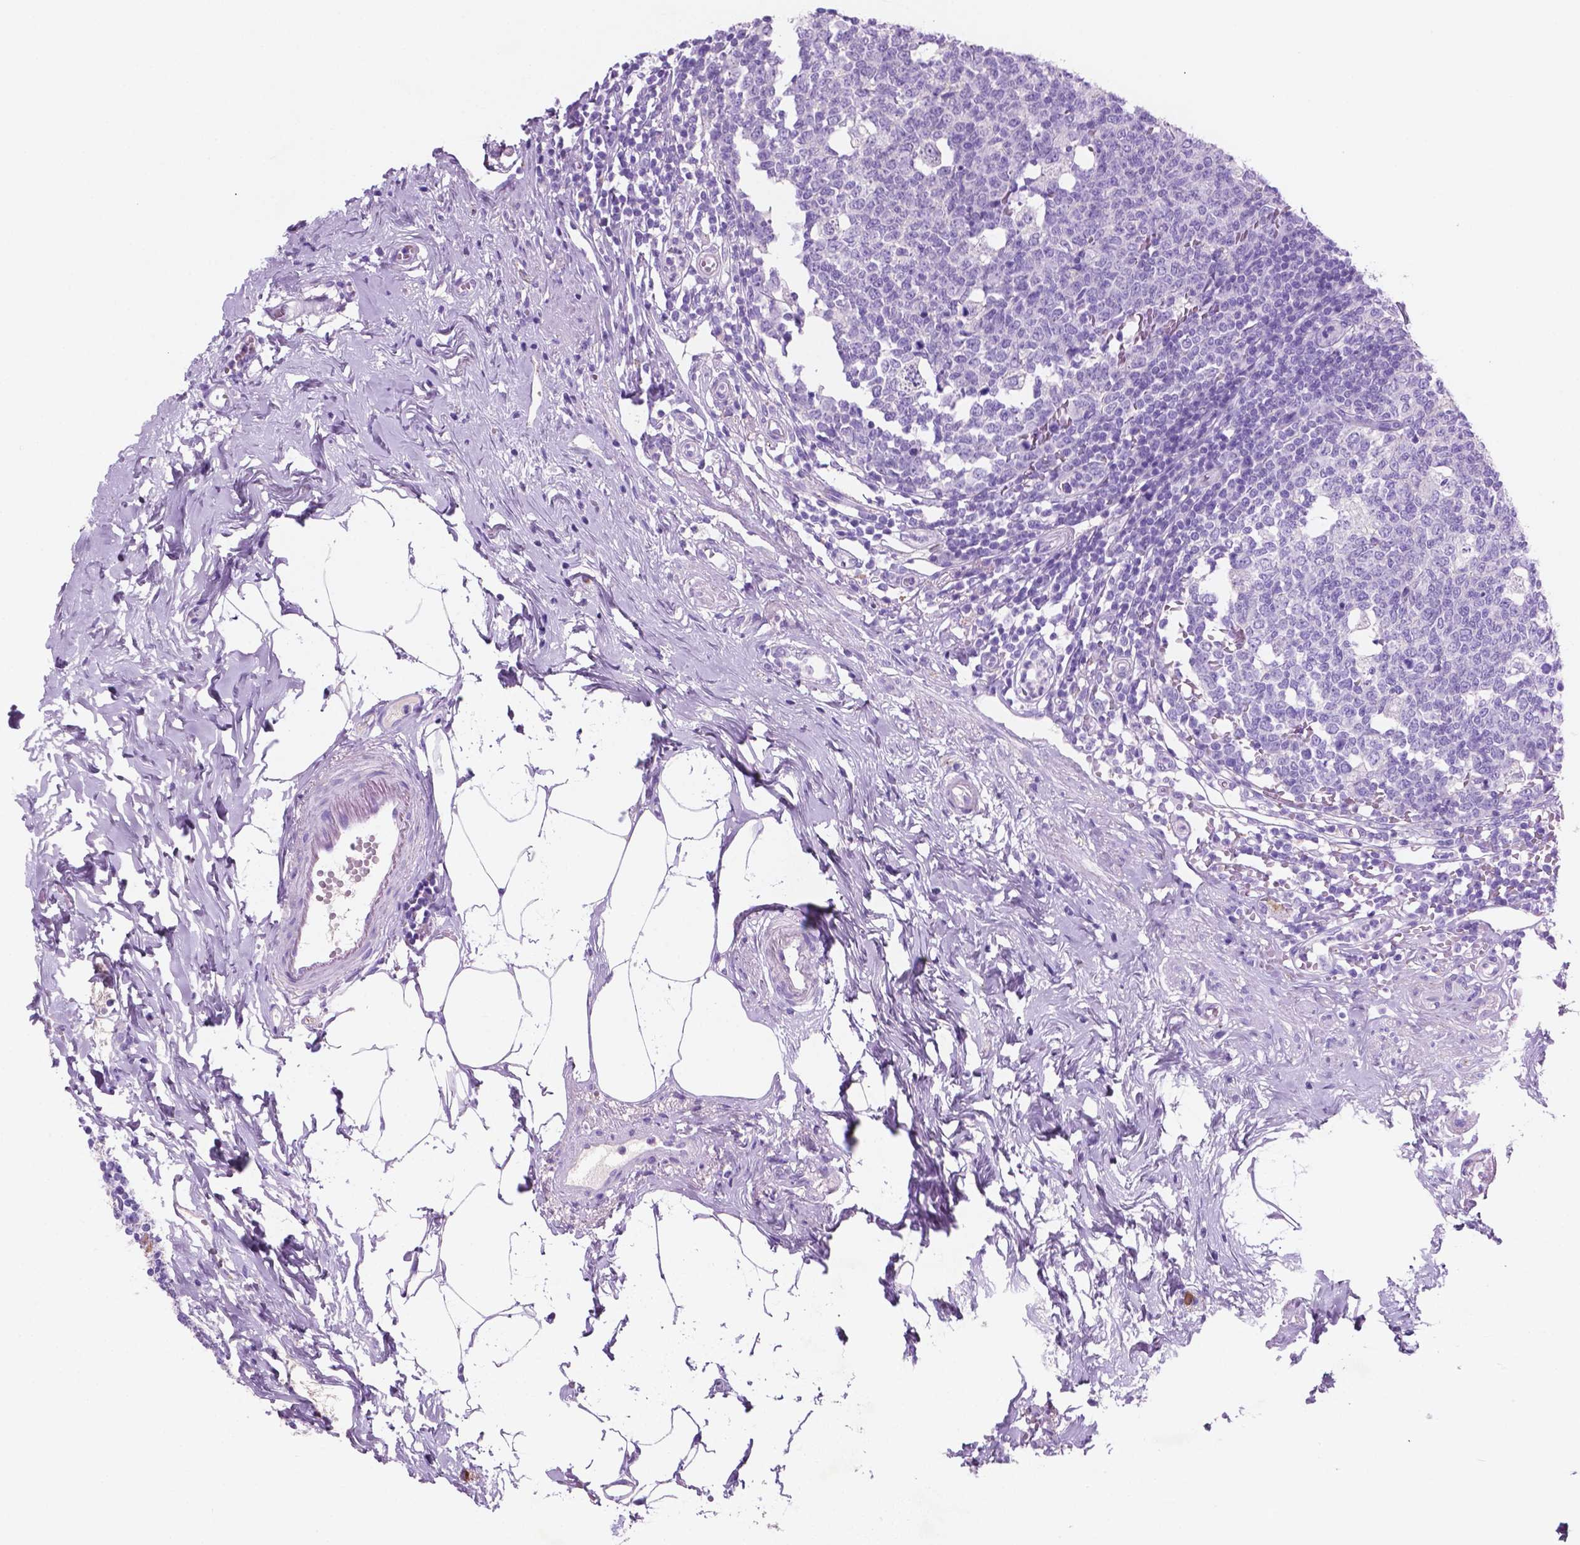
{"staining": {"intensity": "negative", "quantity": "none", "location": "none"}, "tissue": "appendix", "cell_type": "Glandular cells", "image_type": "normal", "snomed": [{"axis": "morphology", "description": "Normal tissue, NOS"}, {"axis": "morphology", "description": "Carcinoma, endometroid"}, {"axis": "topography", "description": "Appendix"}, {"axis": "topography", "description": "Colon"}], "caption": "An image of appendix stained for a protein displays no brown staining in glandular cells.", "gene": "POU4F1", "patient": {"sex": "female", "age": 60}}